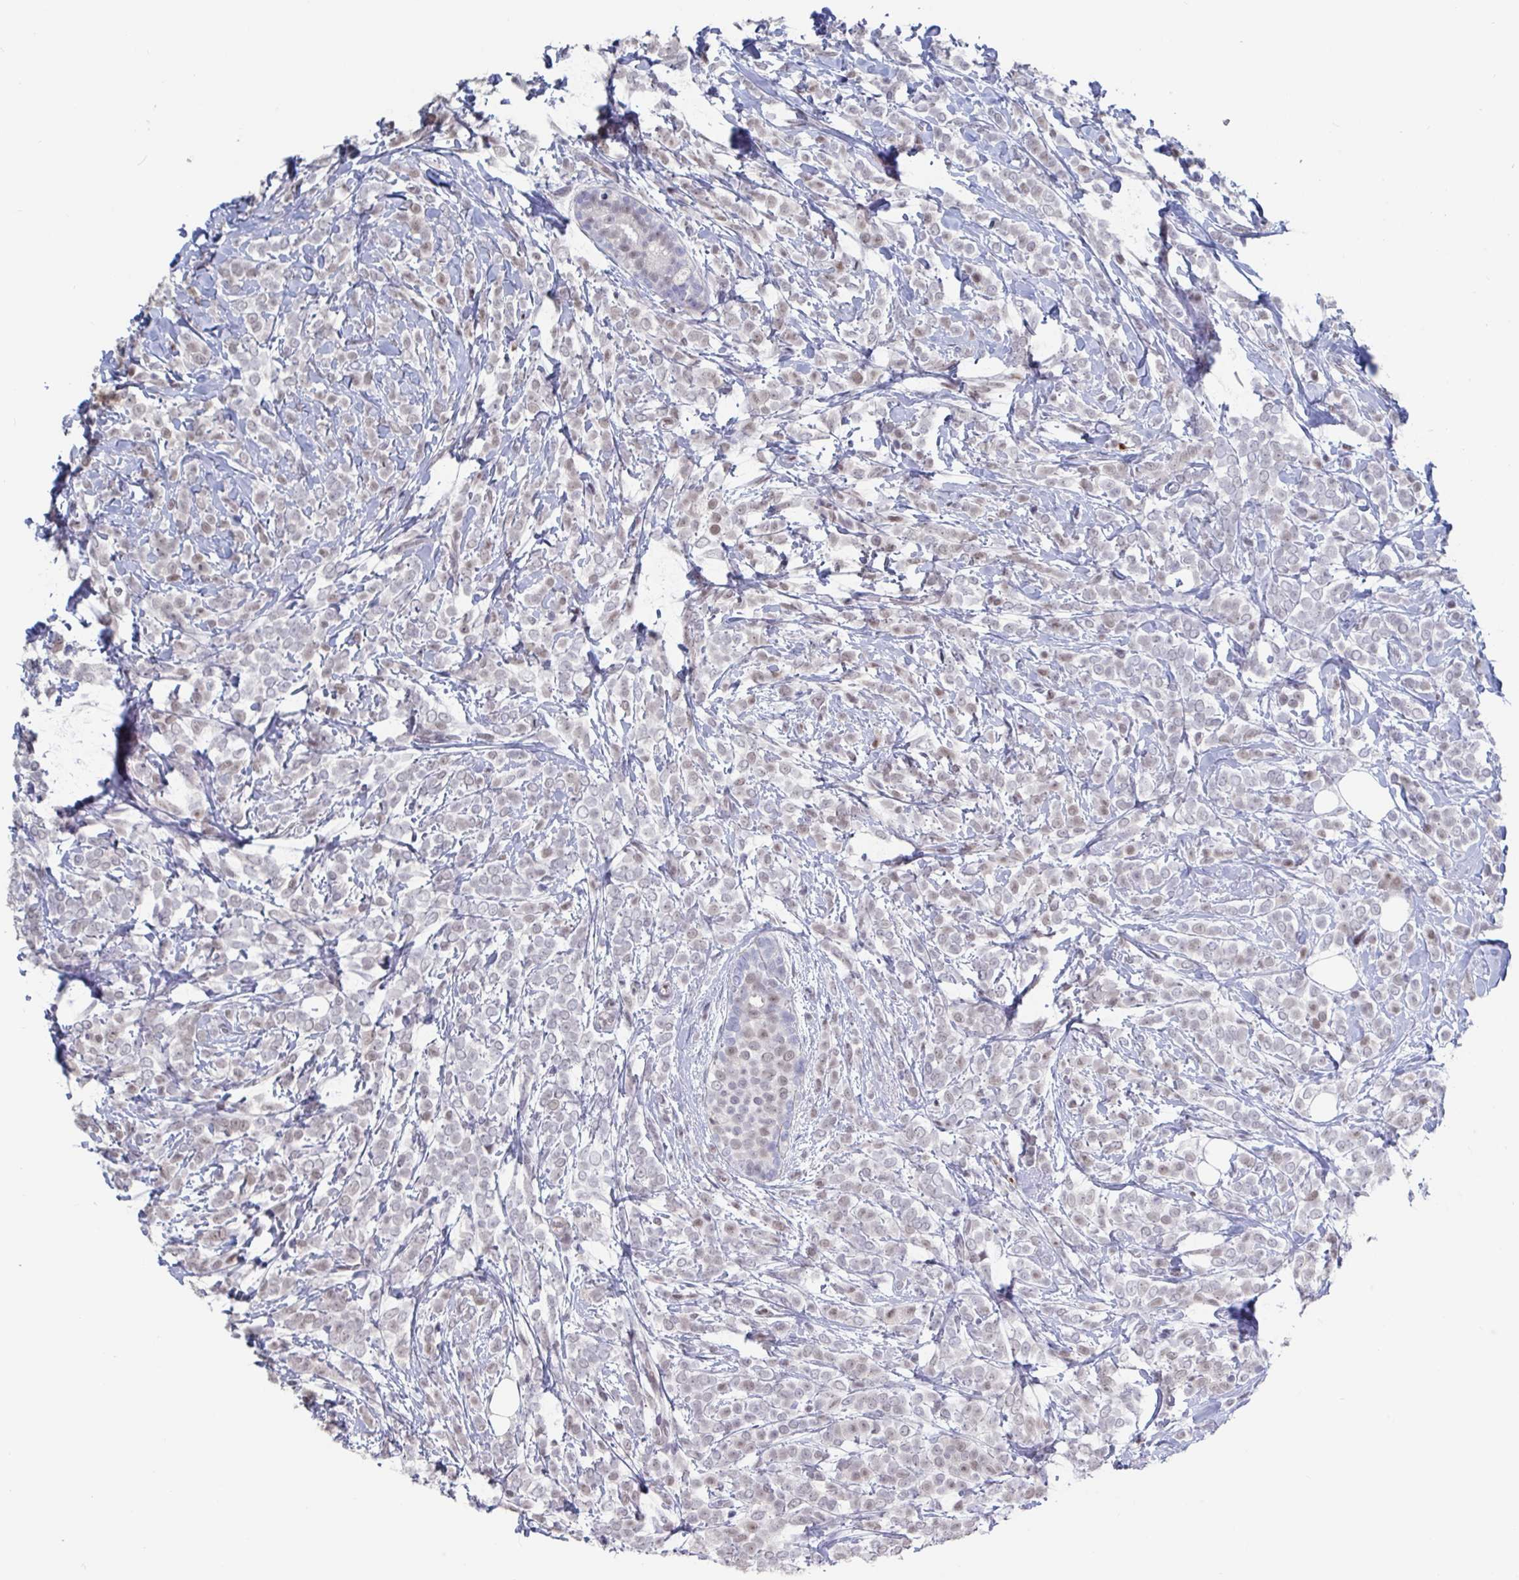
{"staining": {"intensity": "weak", "quantity": "25%-75%", "location": "nuclear"}, "tissue": "breast cancer", "cell_type": "Tumor cells", "image_type": "cancer", "snomed": [{"axis": "morphology", "description": "Lobular carcinoma"}, {"axis": "topography", "description": "Breast"}], "caption": "Immunohistochemistry (IHC) image of human breast cancer (lobular carcinoma) stained for a protein (brown), which exhibits low levels of weak nuclear positivity in approximately 25%-75% of tumor cells.", "gene": "BCL7B", "patient": {"sex": "female", "age": 49}}